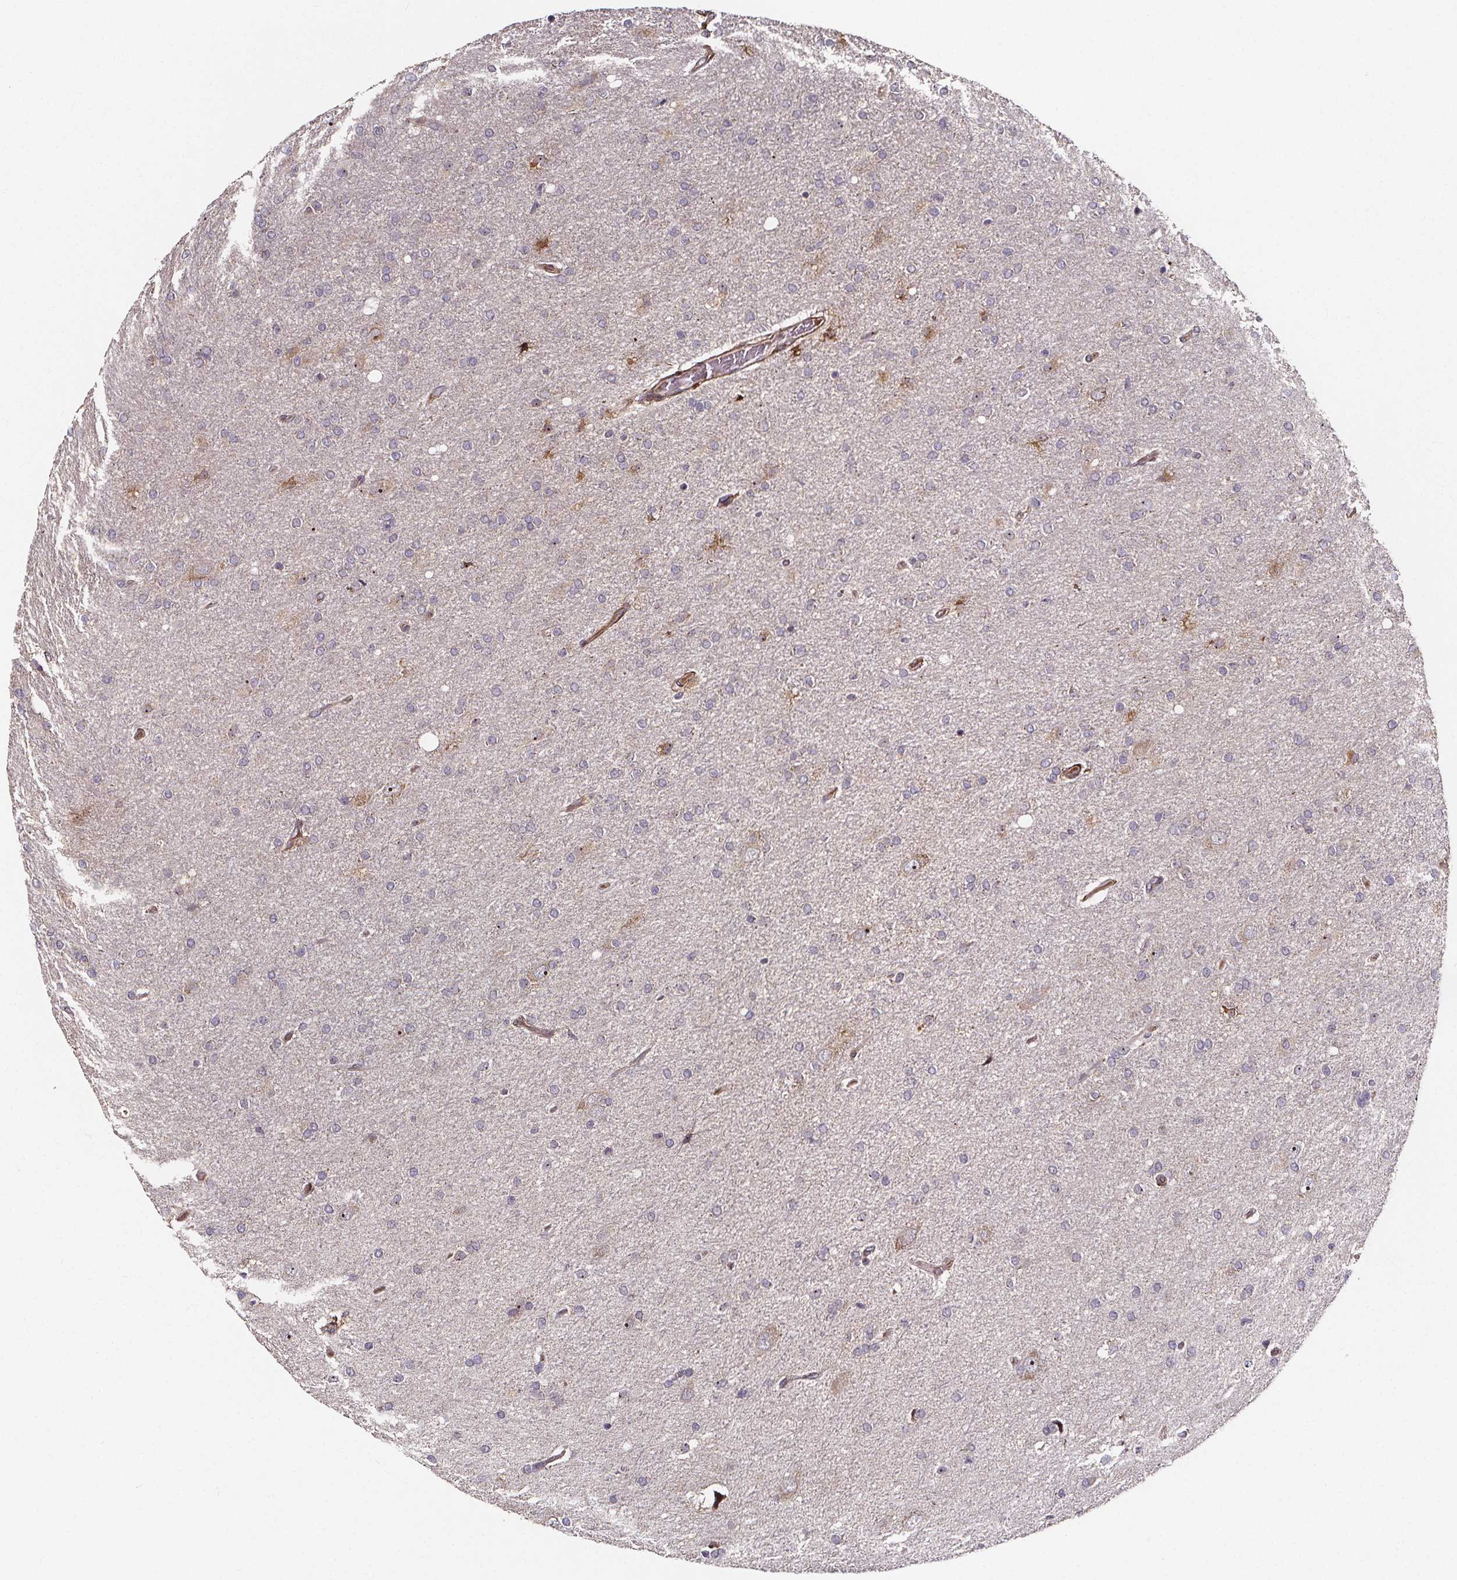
{"staining": {"intensity": "negative", "quantity": "none", "location": "none"}, "tissue": "glioma", "cell_type": "Tumor cells", "image_type": "cancer", "snomed": [{"axis": "morphology", "description": "Glioma, malignant, High grade"}, {"axis": "topography", "description": "Cerebral cortex"}], "caption": "This is an IHC micrograph of high-grade glioma (malignant). There is no positivity in tumor cells.", "gene": "AEBP1", "patient": {"sex": "male", "age": 70}}